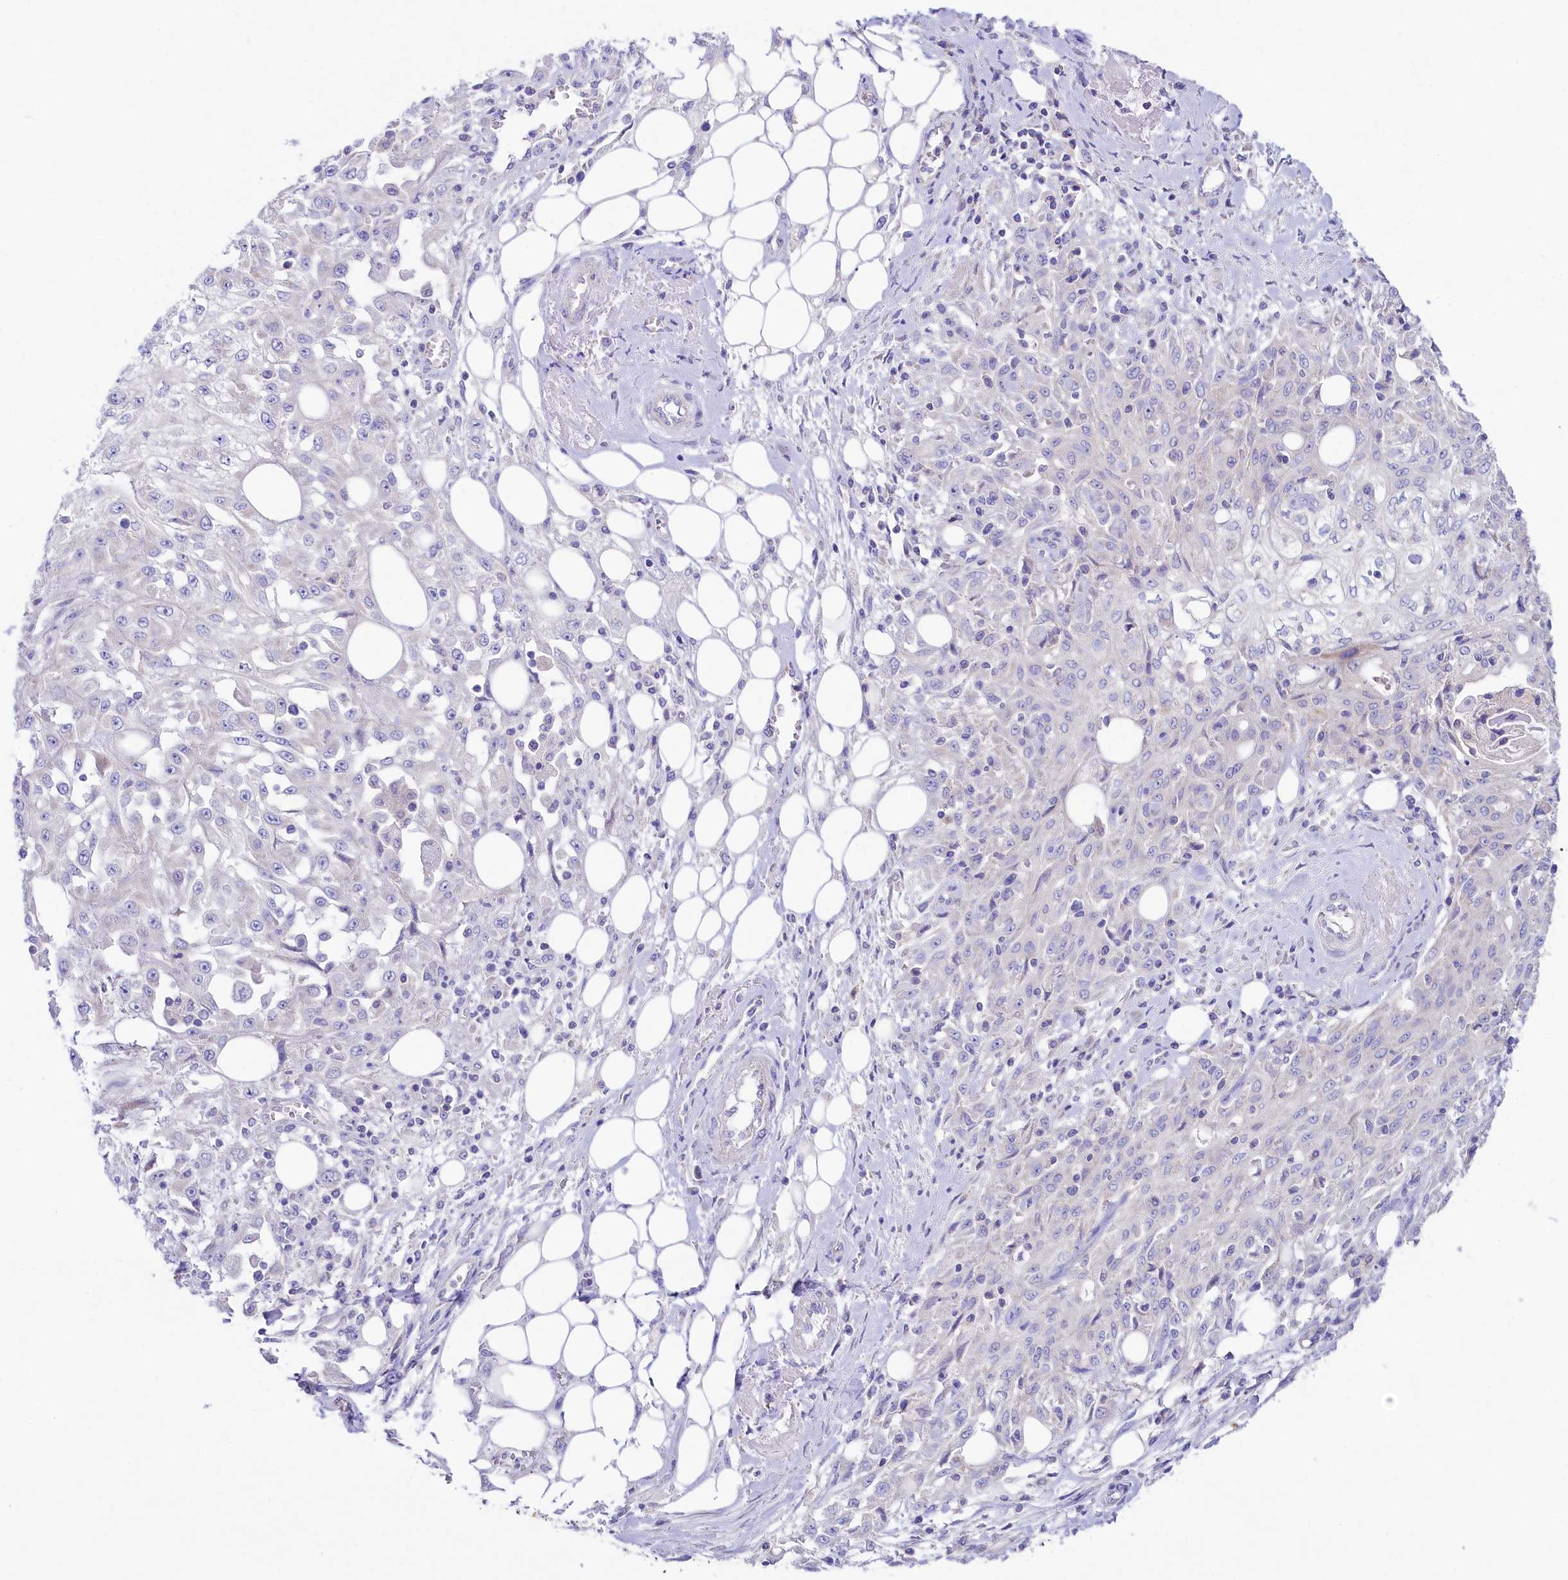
{"staining": {"intensity": "negative", "quantity": "none", "location": "none"}, "tissue": "skin cancer", "cell_type": "Tumor cells", "image_type": "cancer", "snomed": [{"axis": "morphology", "description": "Squamous cell carcinoma, NOS"}, {"axis": "morphology", "description": "Squamous cell carcinoma, metastatic, NOS"}, {"axis": "topography", "description": "Skin"}, {"axis": "topography", "description": "Lymph node"}], "caption": "Tumor cells show no significant staining in skin cancer. Nuclei are stained in blue.", "gene": "VPS26B", "patient": {"sex": "male", "age": 75}}